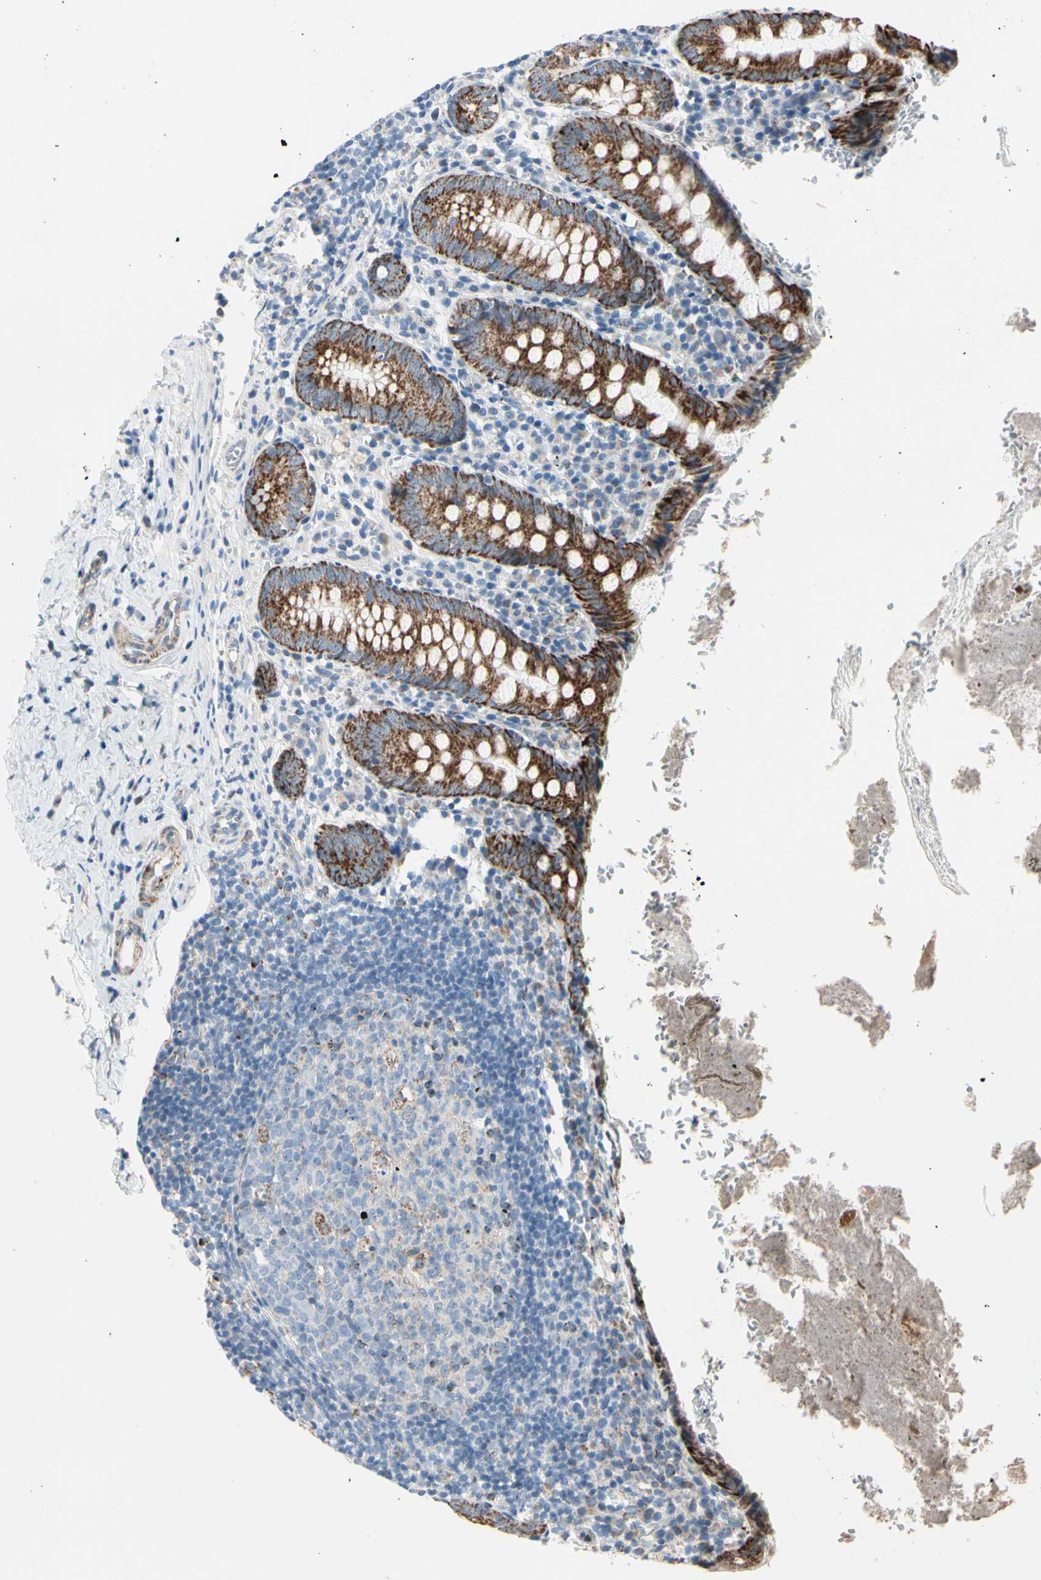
{"staining": {"intensity": "moderate", "quantity": ">75%", "location": "cytoplasmic/membranous"}, "tissue": "appendix", "cell_type": "Glandular cells", "image_type": "normal", "snomed": [{"axis": "morphology", "description": "Normal tissue, NOS"}, {"axis": "topography", "description": "Appendix"}], "caption": "Immunohistochemistry (IHC) of unremarkable appendix reveals medium levels of moderate cytoplasmic/membranous staining in about >75% of glandular cells.", "gene": "CPT1A", "patient": {"sex": "female", "age": 10}}